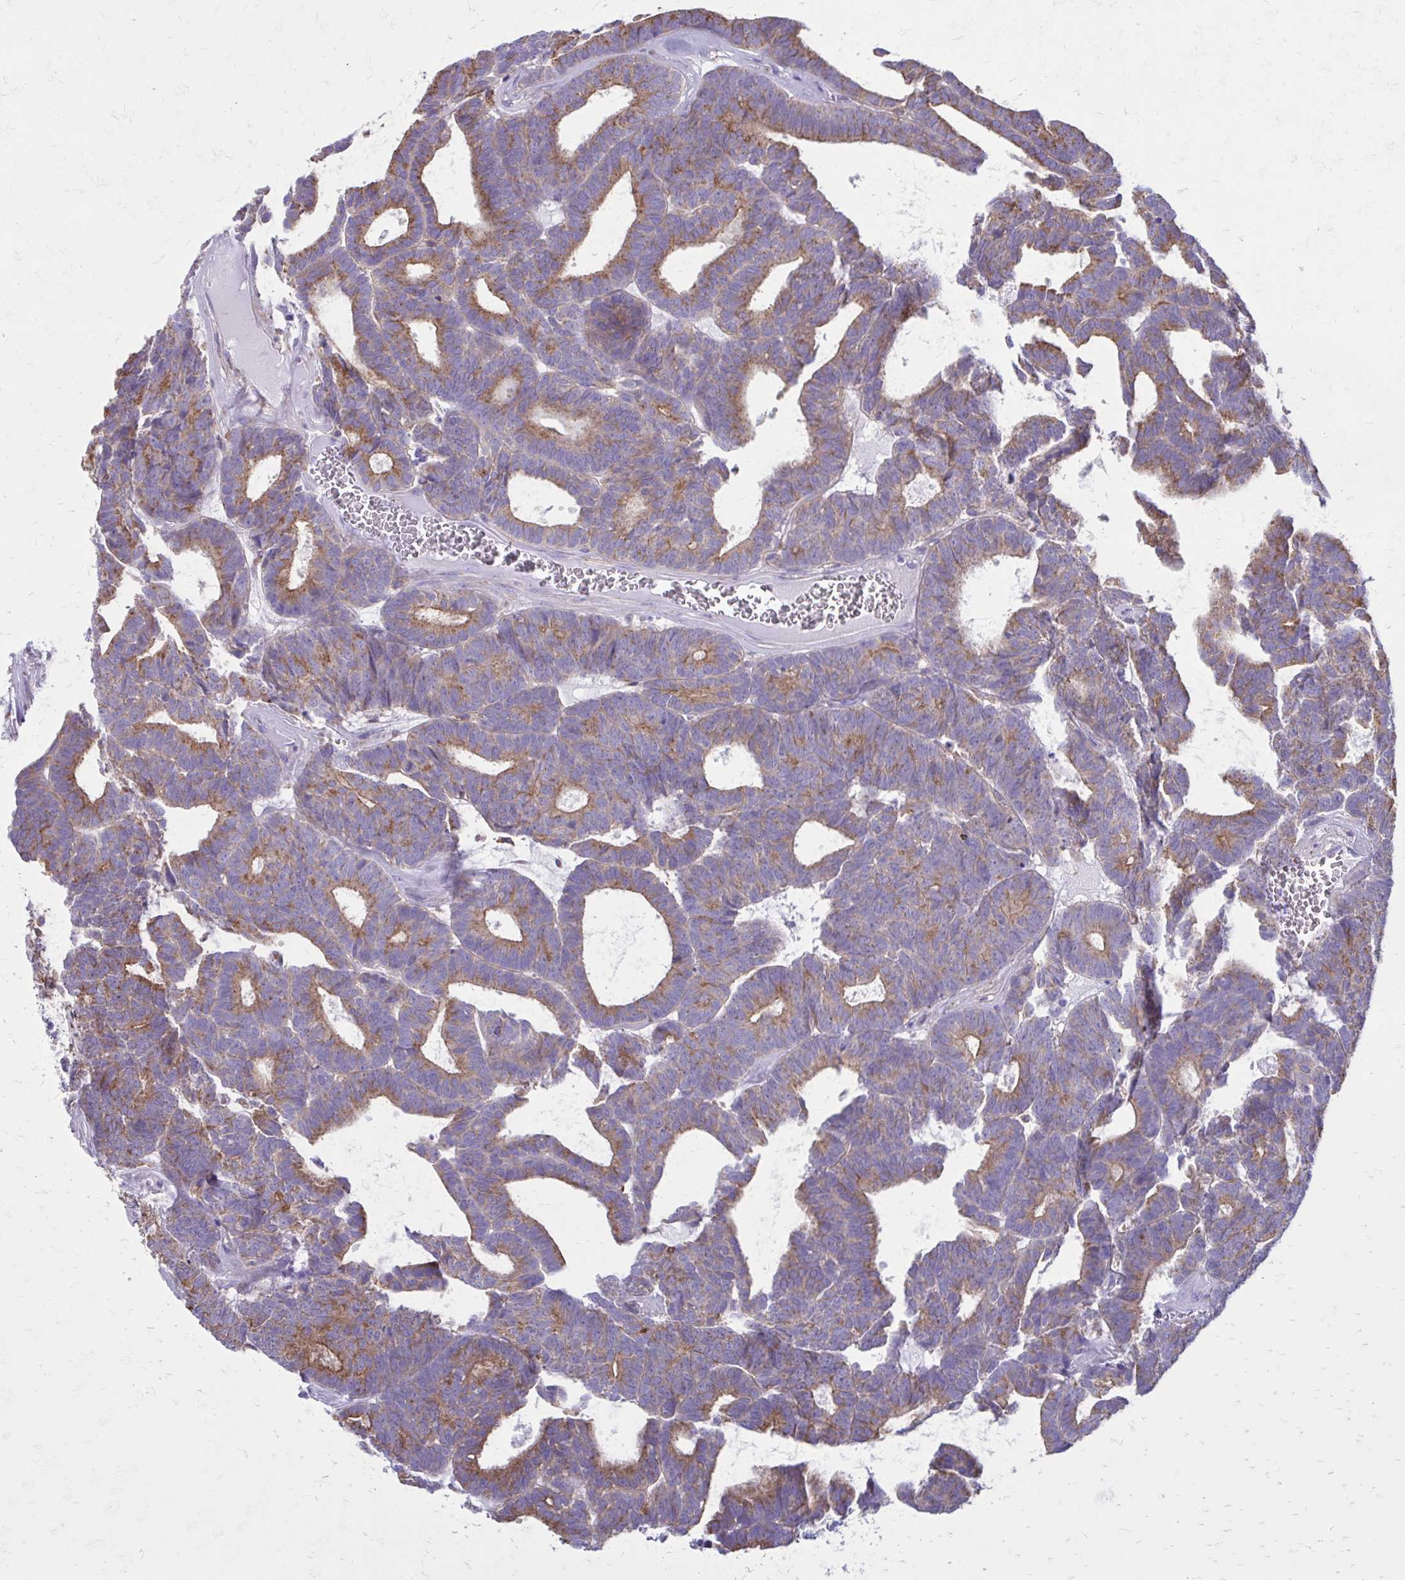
{"staining": {"intensity": "moderate", "quantity": "25%-75%", "location": "cytoplasmic/membranous"}, "tissue": "head and neck cancer", "cell_type": "Tumor cells", "image_type": "cancer", "snomed": [{"axis": "morphology", "description": "Adenocarcinoma, NOS"}, {"axis": "topography", "description": "Head-Neck"}], "caption": "Immunohistochemistry of human head and neck cancer reveals medium levels of moderate cytoplasmic/membranous expression in about 25%-75% of tumor cells. (IHC, brightfield microscopy, high magnification).", "gene": "CLTA", "patient": {"sex": "female", "age": 81}}